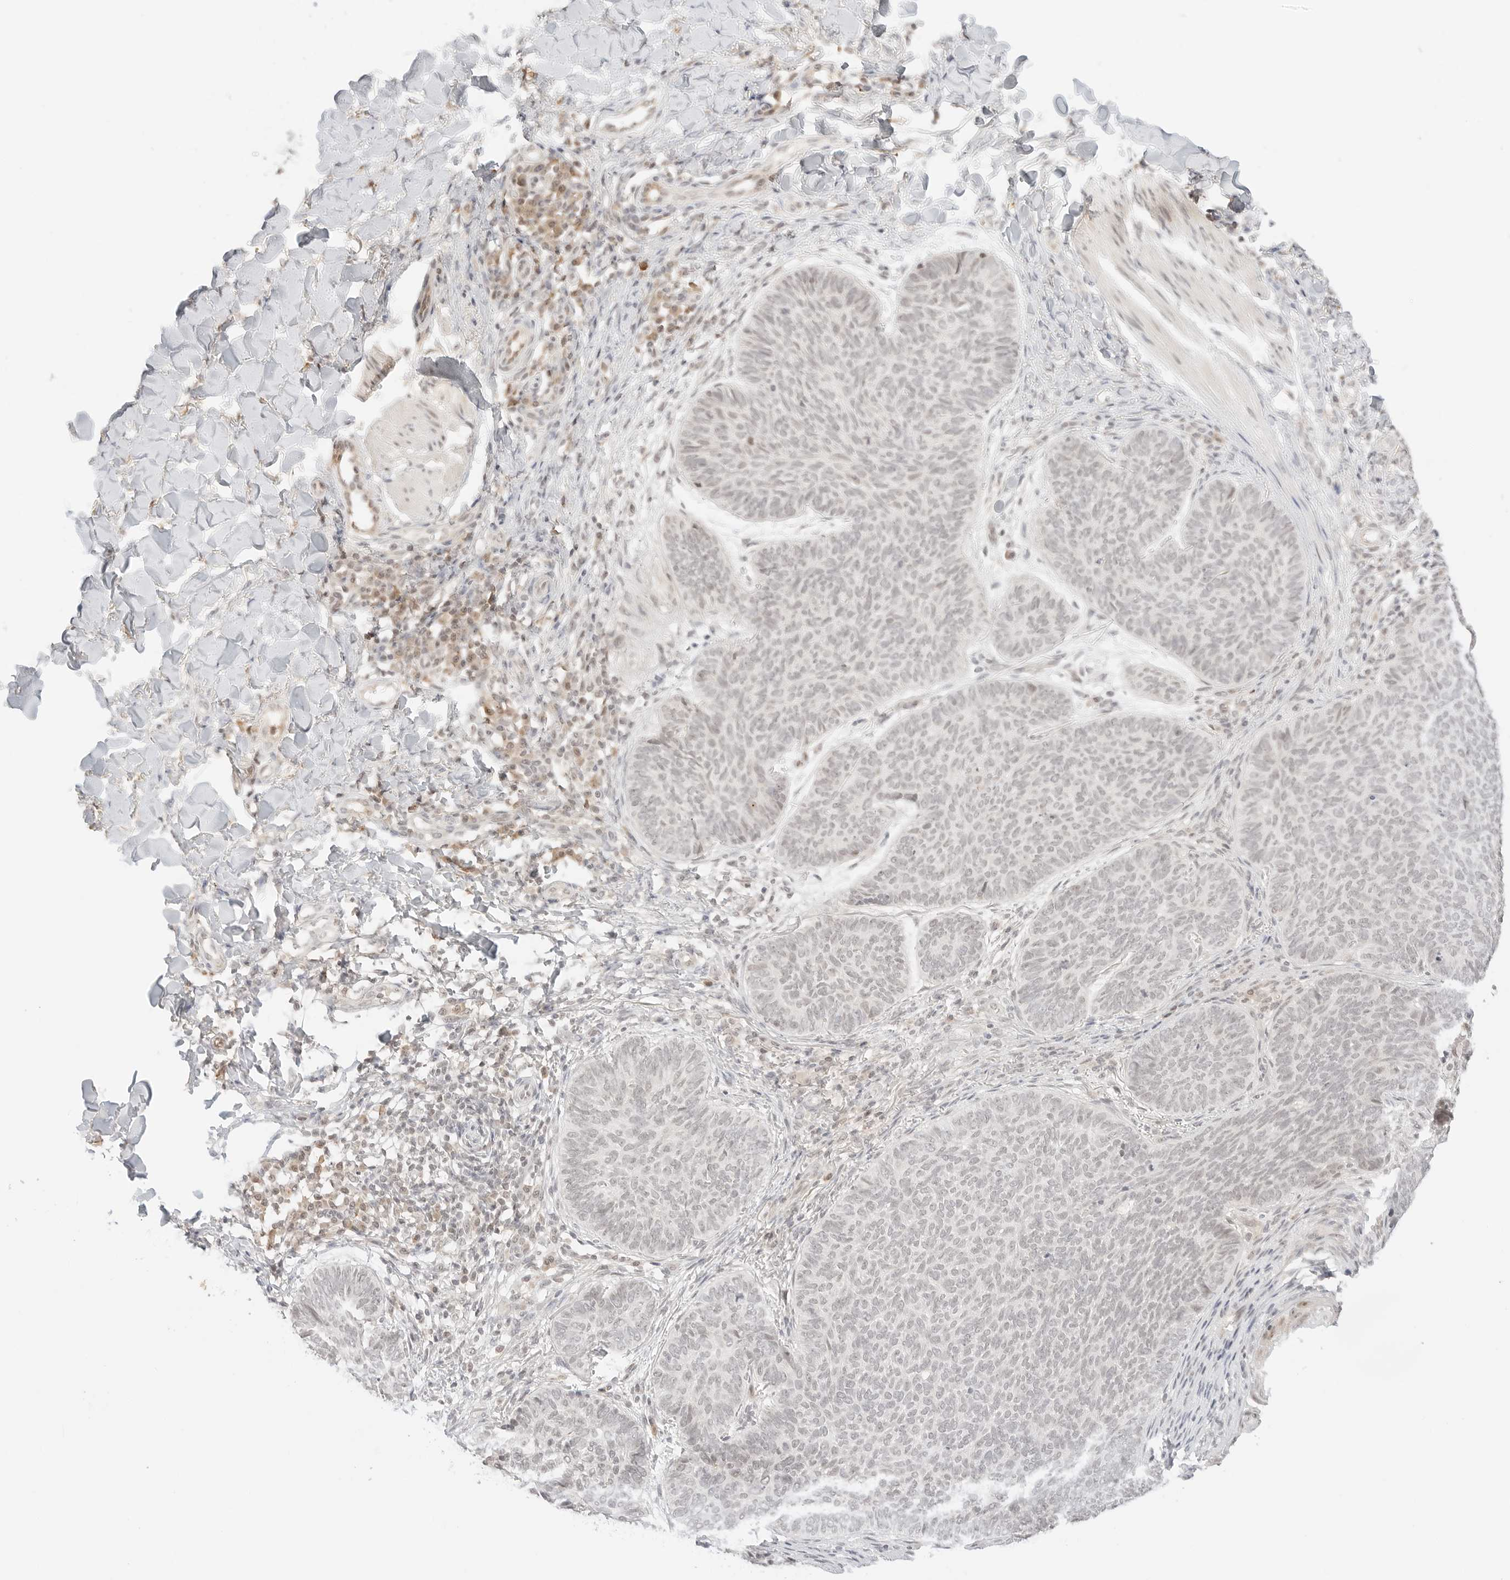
{"staining": {"intensity": "weak", "quantity": "<25%", "location": "nuclear"}, "tissue": "skin cancer", "cell_type": "Tumor cells", "image_type": "cancer", "snomed": [{"axis": "morphology", "description": "Normal tissue, NOS"}, {"axis": "morphology", "description": "Basal cell carcinoma"}, {"axis": "topography", "description": "Skin"}], "caption": "High power microscopy histopathology image of an immunohistochemistry photomicrograph of skin cancer, revealing no significant staining in tumor cells.", "gene": "RPS6KL1", "patient": {"sex": "male", "age": 50}}